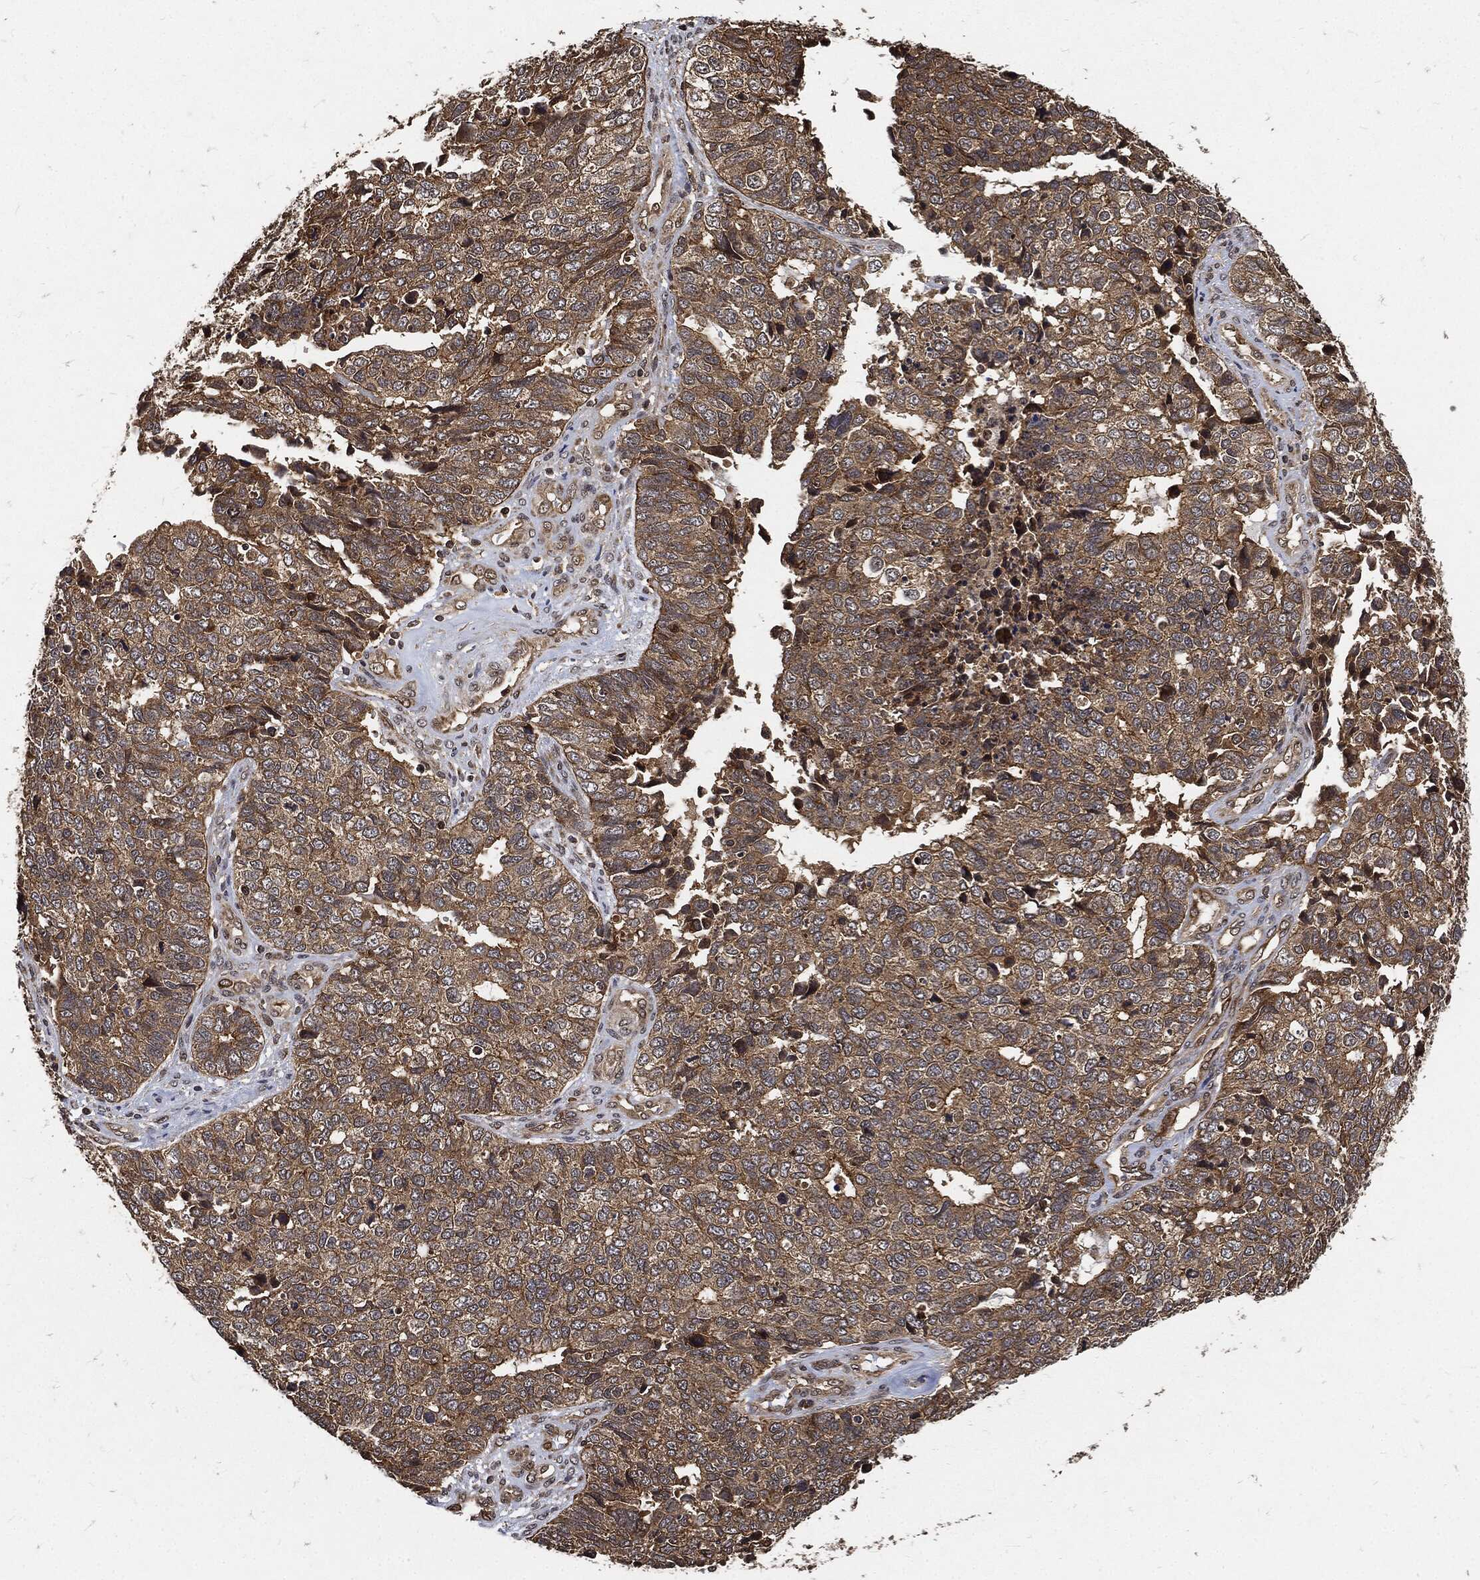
{"staining": {"intensity": "moderate", "quantity": ">75%", "location": "cytoplasmic/membranous"}, "tissue": "cervical cancer", "cell_type": "Tumor cells", "image_type": "cancer", "snomed": [{"axis": "morphology", "description": "Squamous cell carcinoma, NOS"}, {"axis": "topography", "description": "Cervix"}], "caption": "Human squamous cell carcinoma (cervical) stained with a protein marker displays moderate staining in tumor cells.", "gene": "ZNF226", "patient": {"sex": "female", "age": 63}}